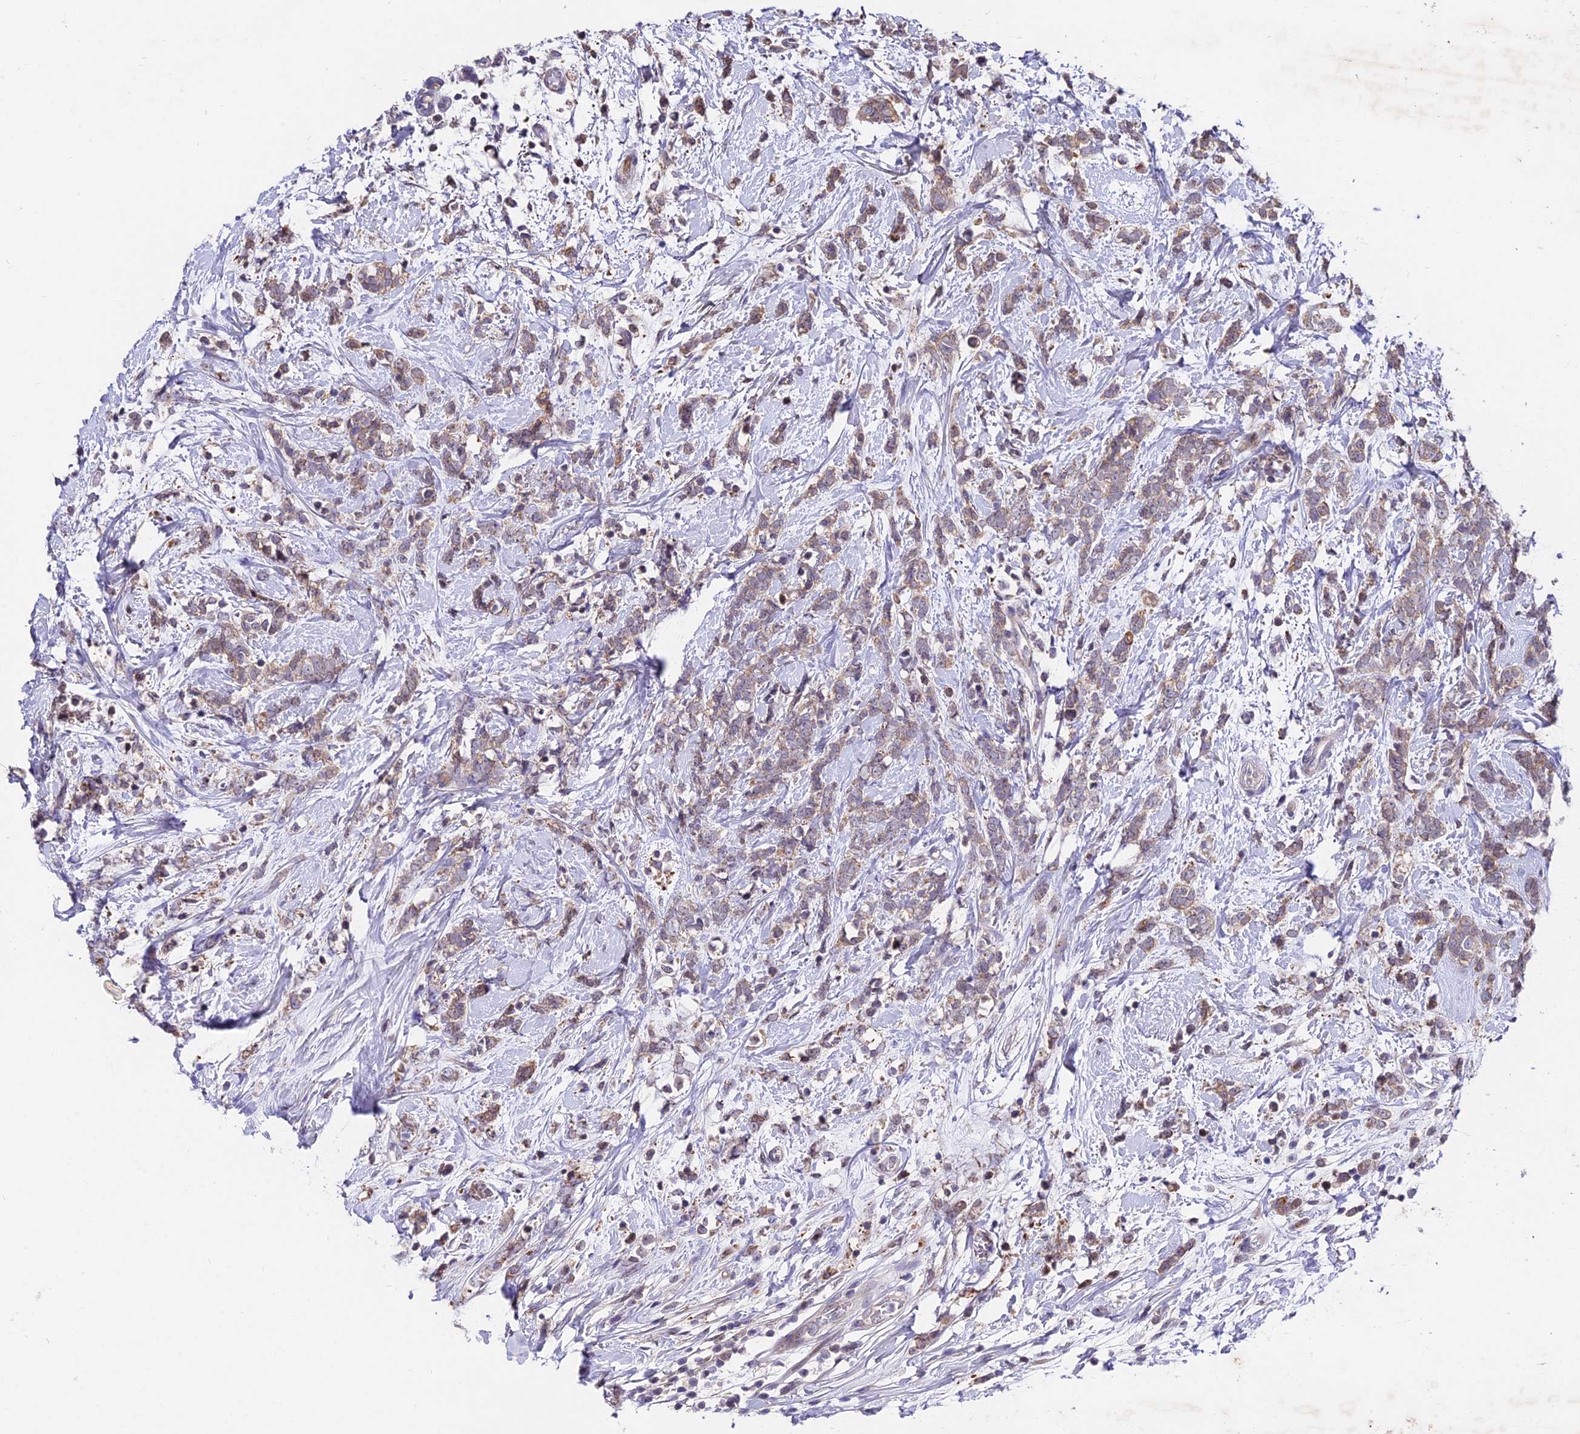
{"staining": {"intensity": "weak", "quantity": ">75%", "location": "cytoplasmic/membranous"}, "tissue": "breast cancer", "cell_type": "Tumor cells", "image_type": "cancer", "snomed": [{"axis": "morphology", "description": "Lobular carcinoma"}, {"axis": "topography", "description": "Breast"}], "caption": "This micrograph exhibits IHC staining of breast cancer (lobular carcinoma), with low weak cytoplasmic/membranous staining in about >75% of tumor cells.", "gene": "INPP4A", "patient": {"sex": "female", "age": 58}}